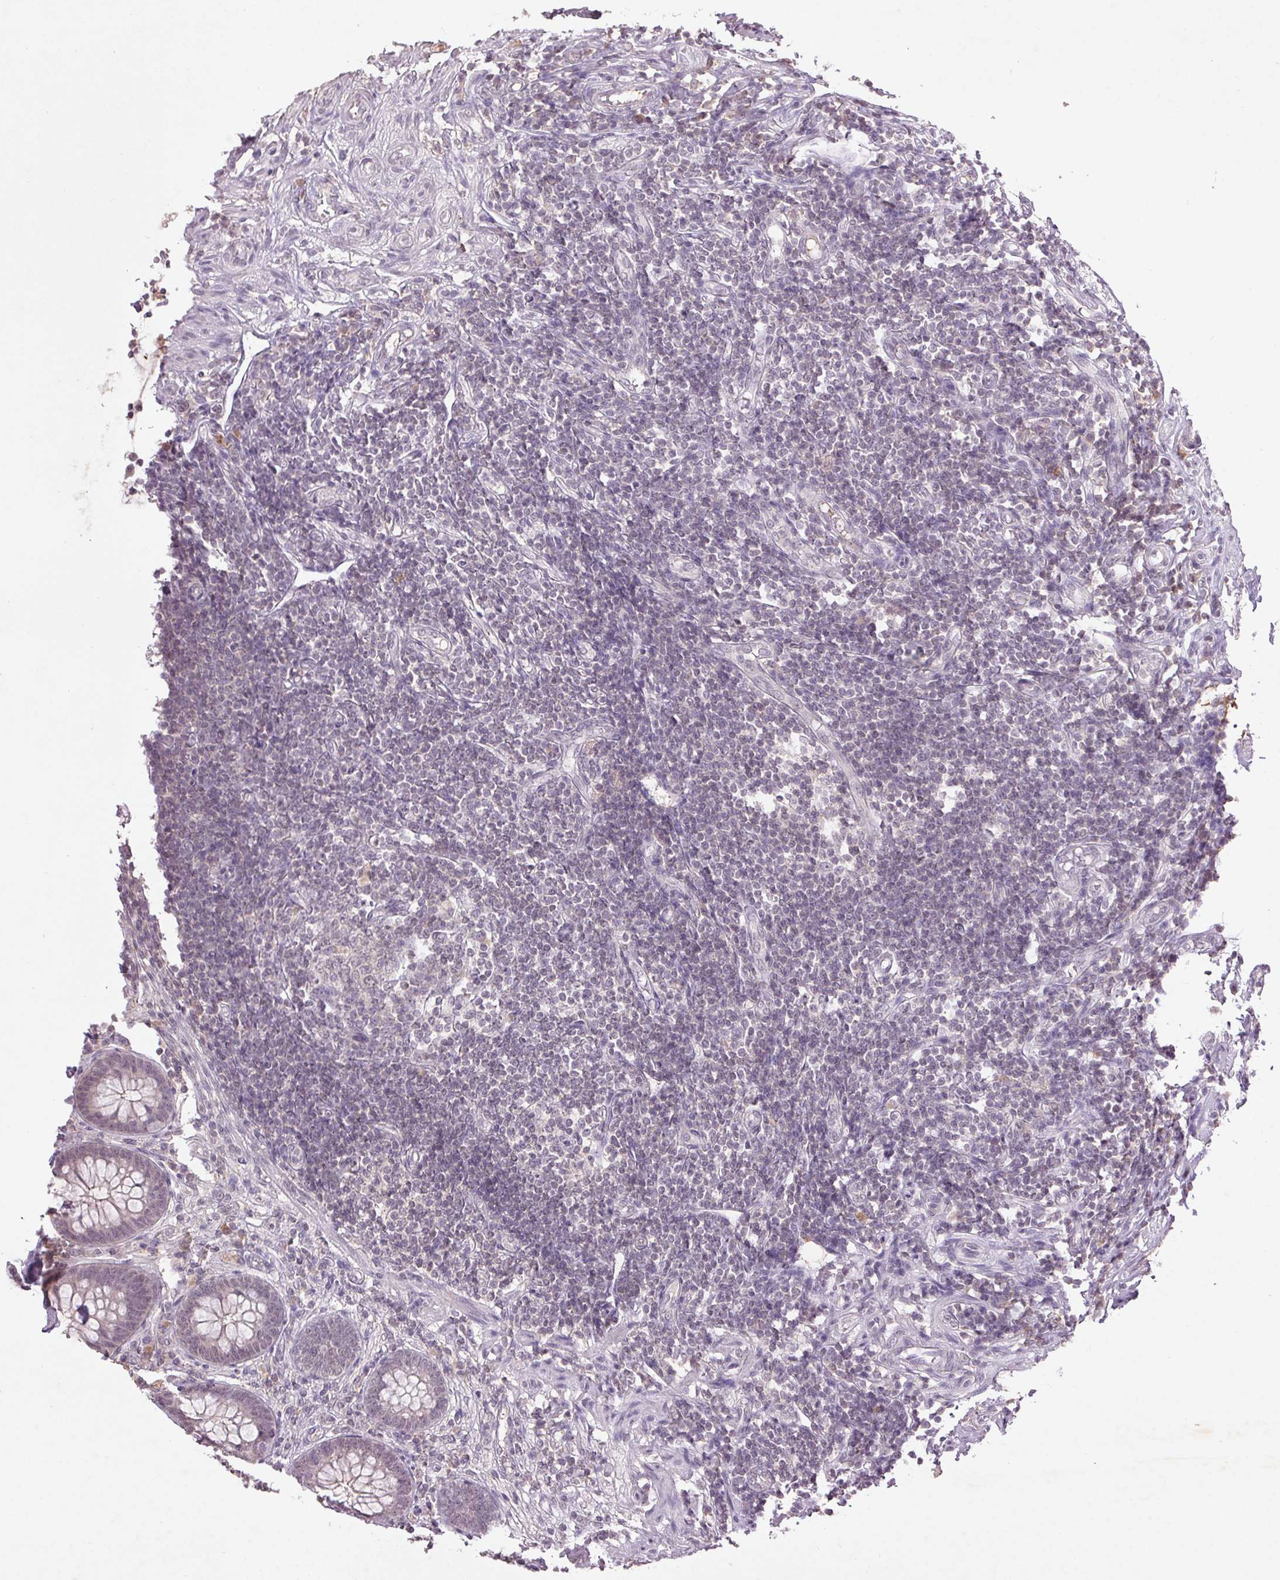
{"staining": {"intensity": "negative", "quantity": "none", "location": "none"}, "tissue": "appendix", "cell_type": "Glandular cells", "image_type": "normal", "snomed": [{"axis": "morphology", "description": "Normal tissue, NOS"}, {"axis": "topography", "description": "Appendix"}], "caption": "High power microscopy image of an IHC micrograph of unremarkable appendix, revealing no significant staining in glandular cells.", "gene": "FAM168B", "patient": {"sex": "female", "age": 57}}